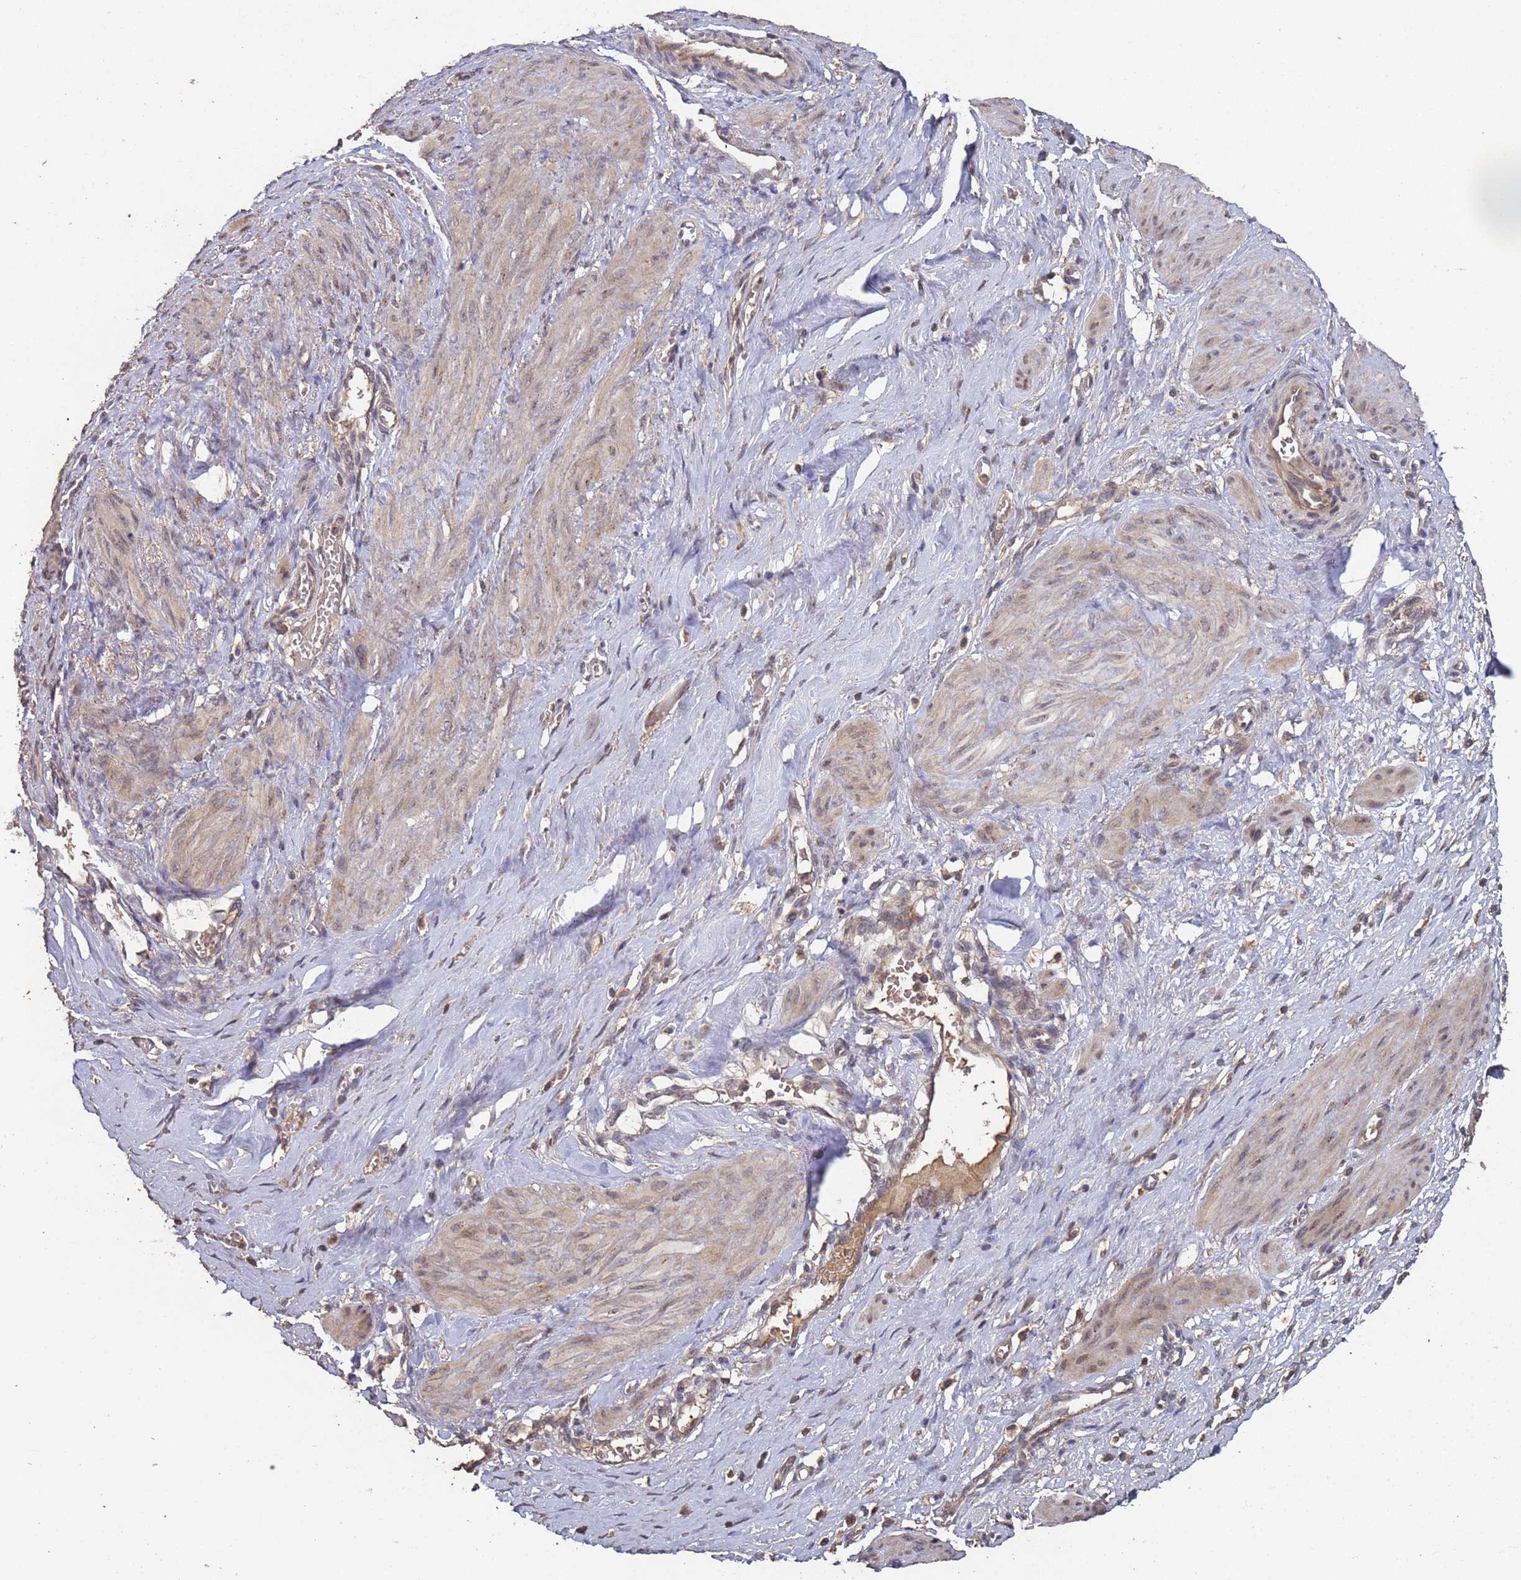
{"staining": {"intensity": "moderate", "quantity": "25%-75%", "location": "cytoplasmic/membranous,nuclear"}, "tissue": "smooth muscle", "cell_type": "Smooth muscle cells", "image_type": "normal", "snomed": [{"axis": "morphology", "description": "Normal tissue, NOS"}, {"axis": "topography", "description": "Endometrium"}], "caption": "This is an image of immunohistochemistry (IHC) staining of unremarkable smooth muscle, which shows moderate expression in the cytoplasmic/membranous,nuclear of smooth muscle cells.", "gene": "FRAT1", "patient": {"sex": "female", "age": 33}}